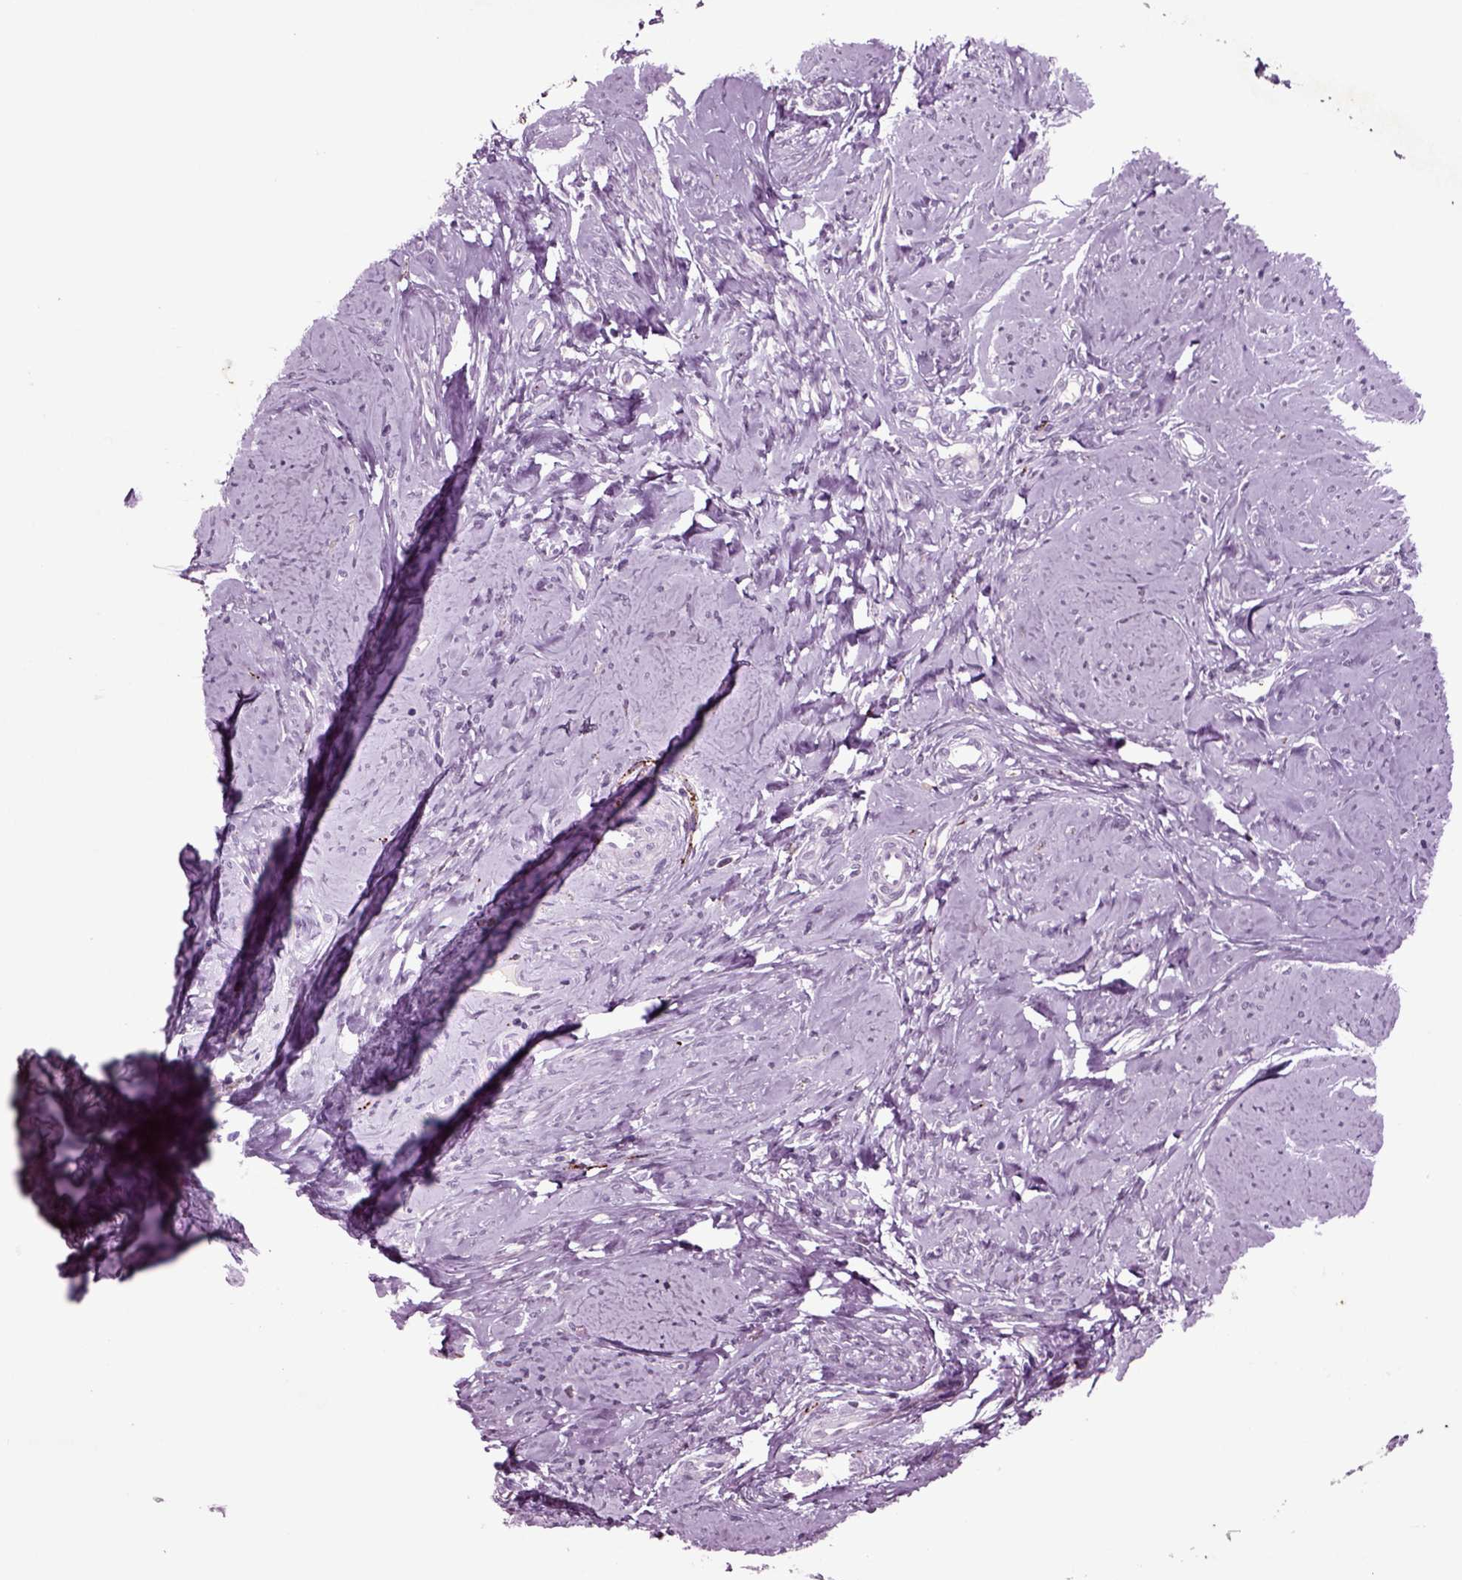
{"staining": {"intensity": "negative", "quantity": "none", "location": "none"}, "tissue": "smooth muscle", "cell_type": "Smooth muscle cells", "image_type": "normal", "snomed": [{"axis": "morphology", "description": "Normal tissue, NOS"}, {"axis": "topography", "description": "Smooth muscle"}], "caption": "This micrograph is of normal smooth muscle stained with IHC to label a protein in brown with the nuclei are counter-stained blue. There is no expression in smooth muscle cells.", "gene": "CHGB", "patient": {"sex": "female", "age": 48}}